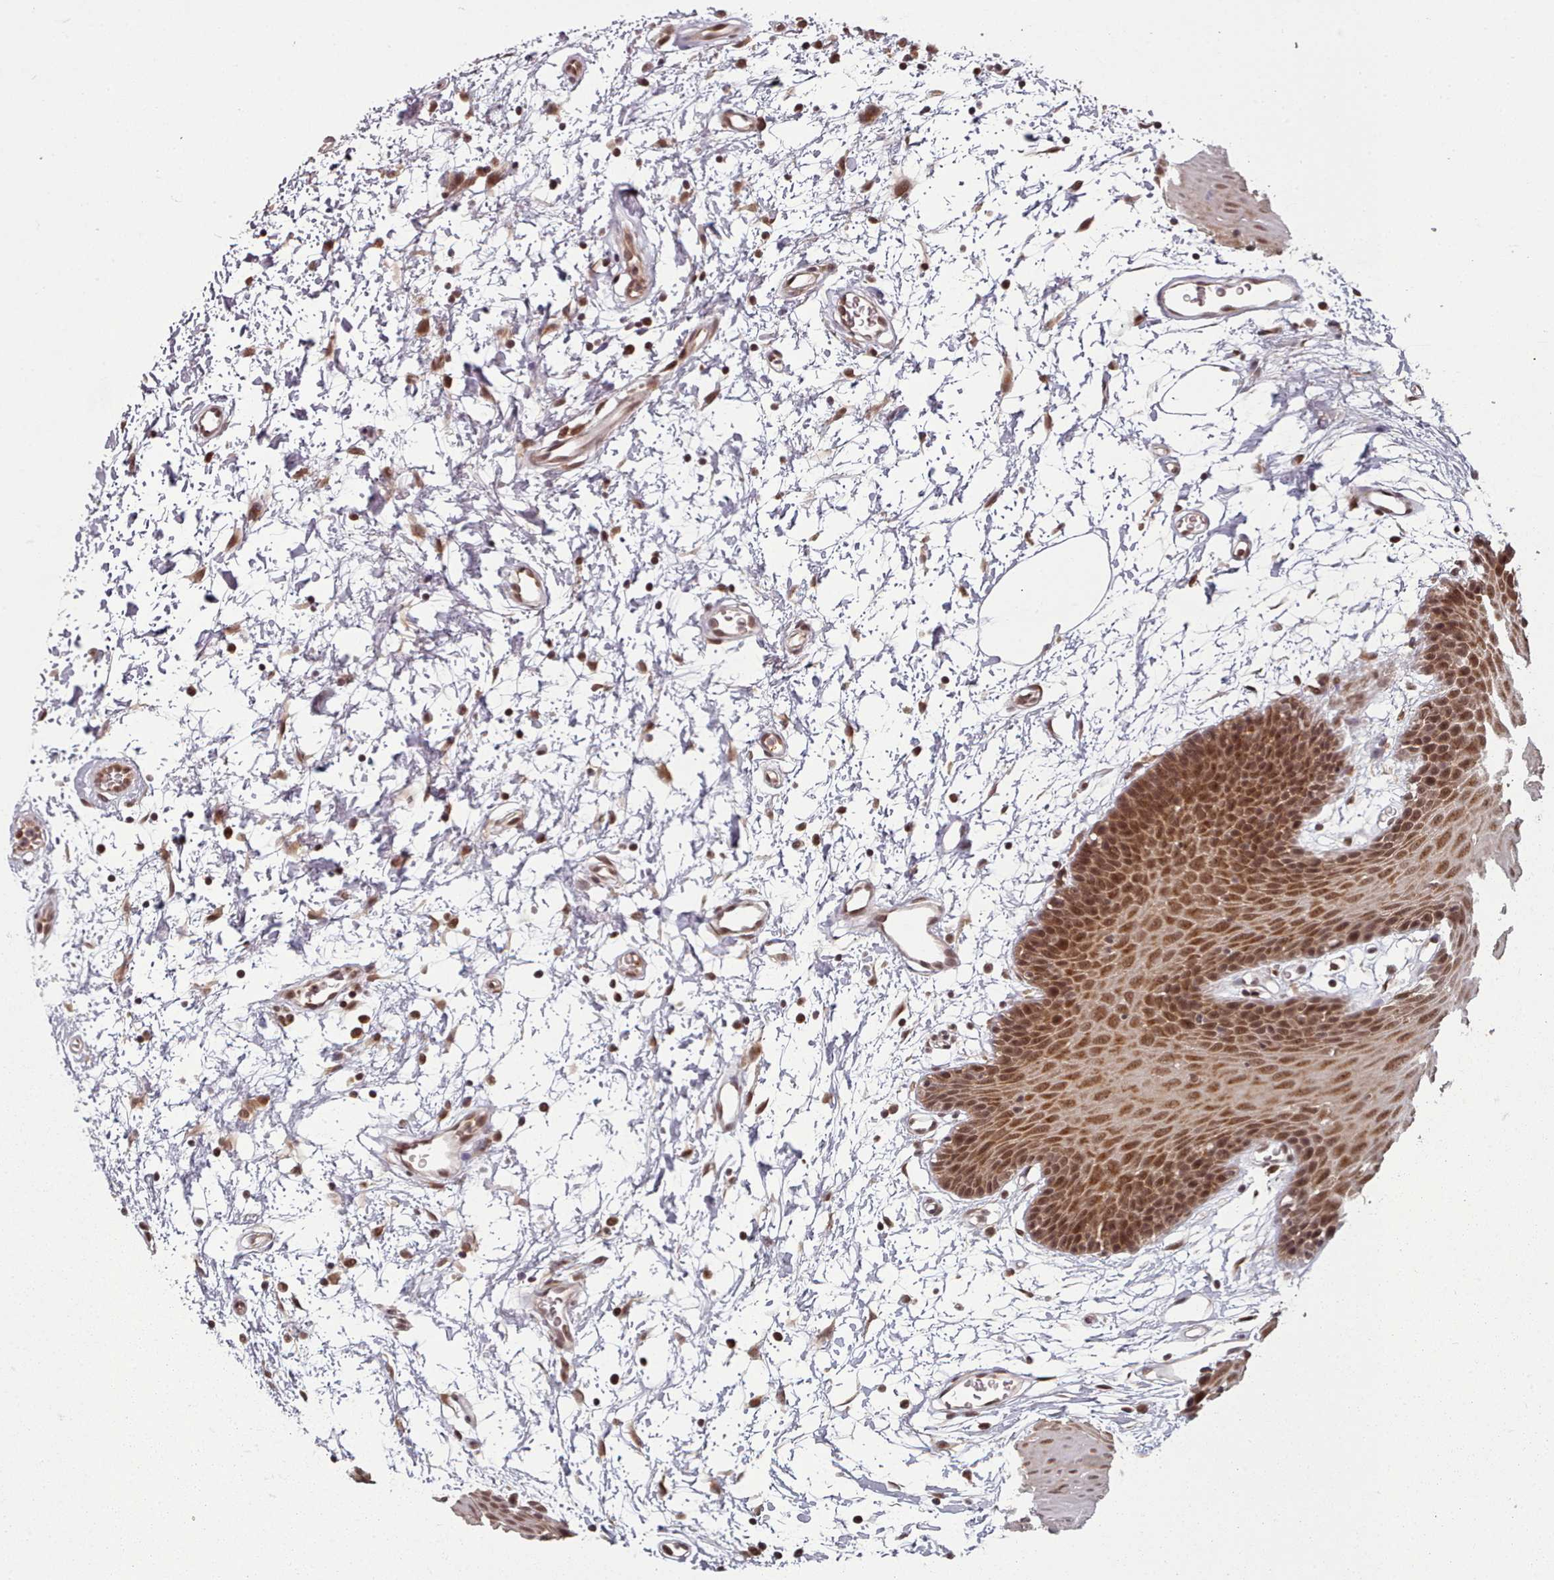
{"staining": {"intensity": "moderate", "quantity": ">75%", "location": "cytoplasmic/membranous,nuclear"}, "tissue": "oral mucosa", "cell_type": "Squamous epithelial cells", "image_type": "normal", "snomed": [{"axis": "morphology", "description": "Normal tissue, NOS"}, {"axis": "topography", "description": "Skeletal muscle"}, {"axis": "topography", "description": "Oral tissue"}, {"axis": "topography", "description": "Salivary gland"}, {"axis": "topography", "description": "Peripheral nerve tissue"}], "caption": "Squamous epithelial cells show medium levels of moderate cytoplasmic/membranous,nuclear expression in approximately >75% of cells in normal human oral mucosa.", "gene": "DHX8", "patient": {"sex": "male", "age": 54}}